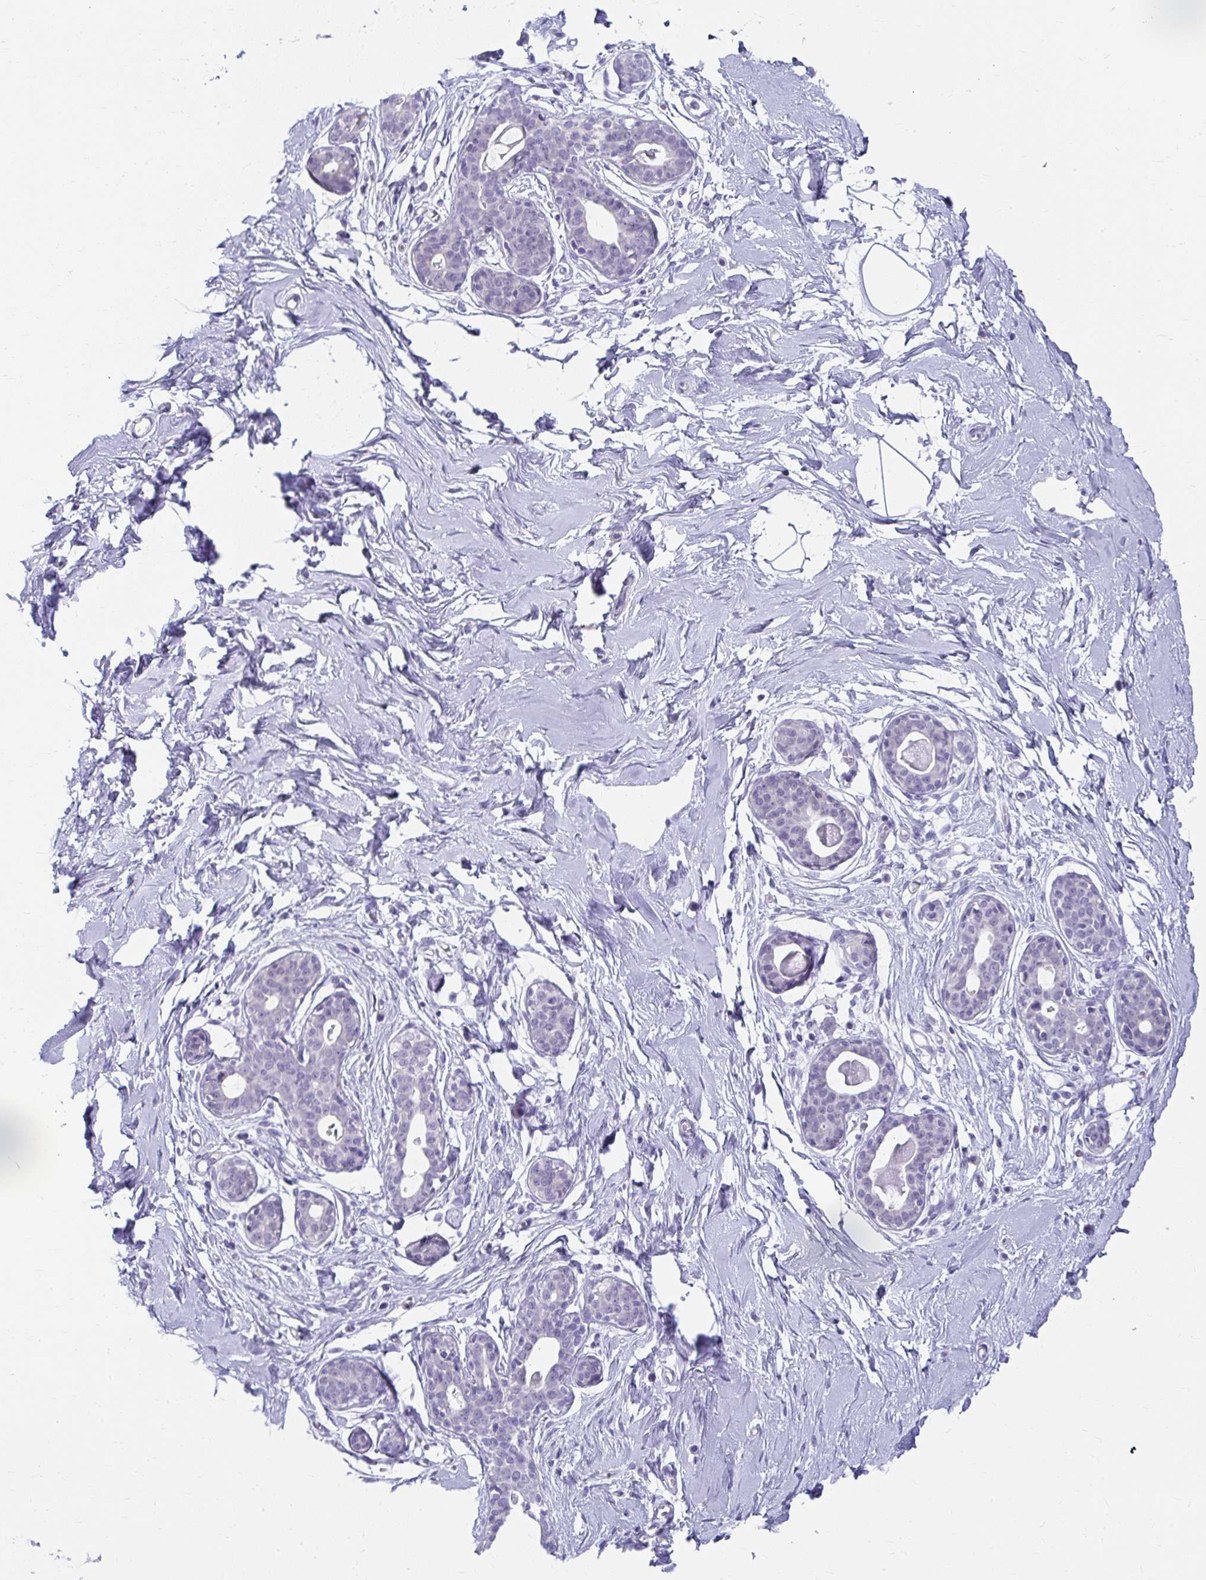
{"staining": {"intensity": "negative", "quantity": "none", "location": "none"}, "tissue": "breast", "cell_type": "Adipocytes", "image_type": "normal", "snomed": [{"axis": "morphology", "description": "Normal tissue, NOS"}, {"axis": "topography", "description": "Breast"}], "caption": "Immunohistochemistry (IHC) of unremarkable breast exhibits no staining in adipocytes.", "gene": "UGT3A2", "patient": {"sex": "female", "age": 45}}